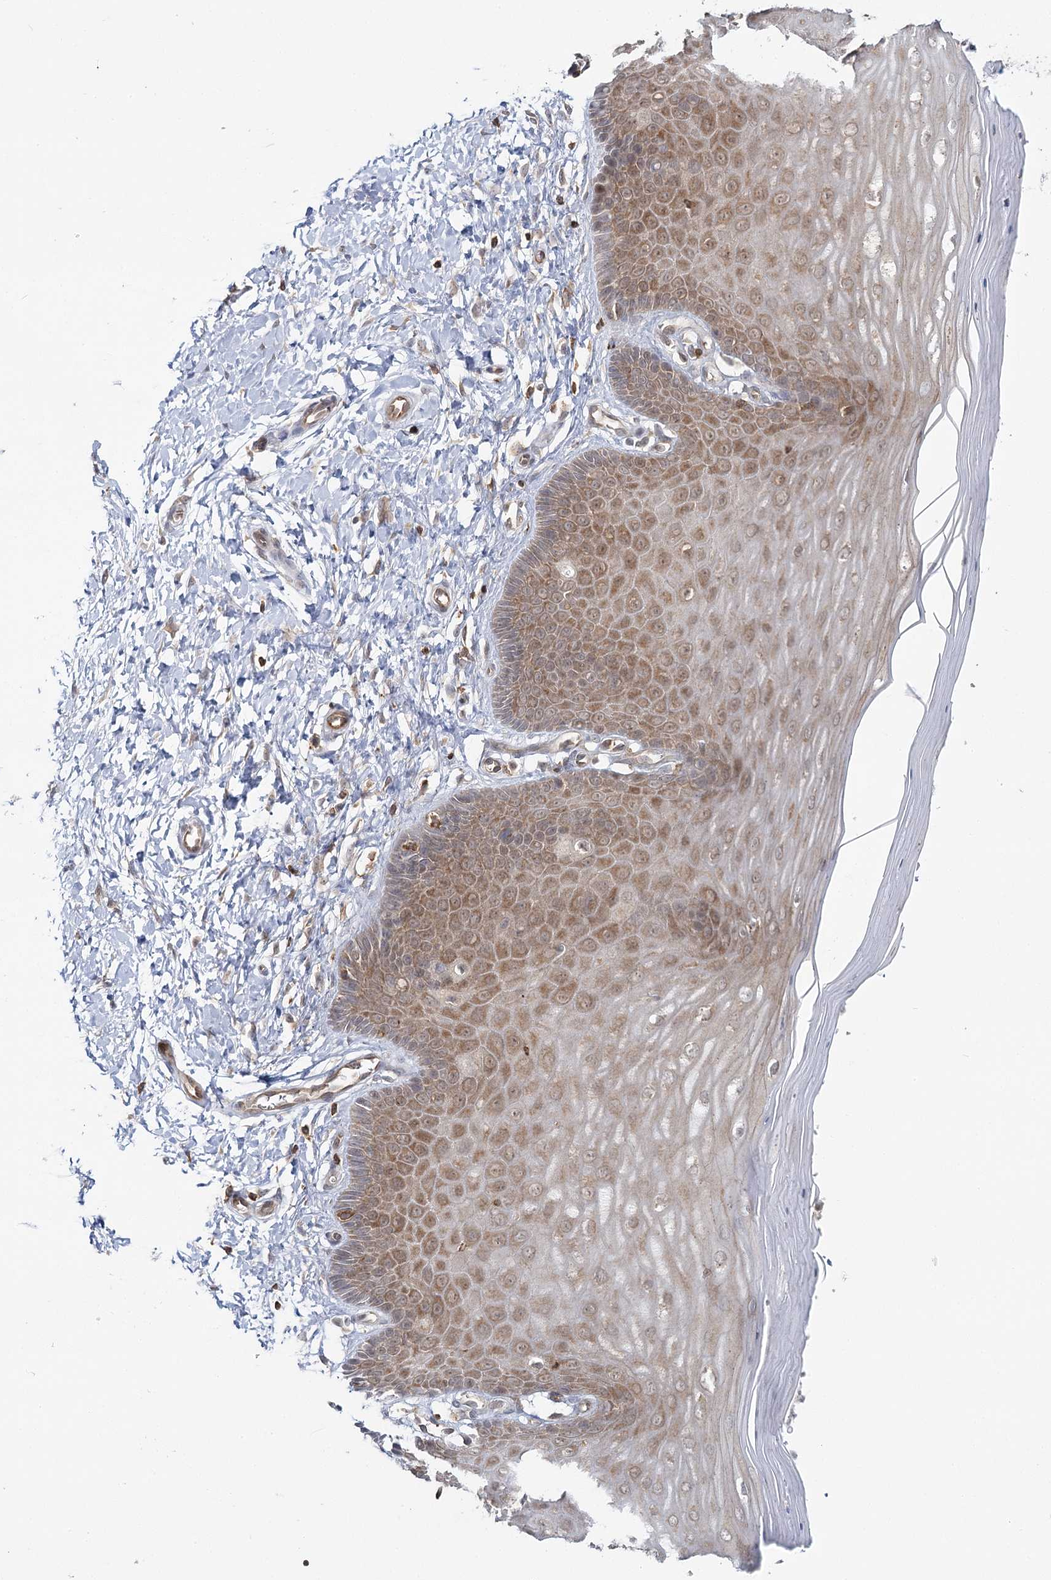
{"staining": {"intensity": "moderate", "quantity": ">75%", "location": "cytoplasmic/membranous,nuclear"}, "tissue": "cervix", "cell_type": "Glandular cells", "image_type": "normal", "snomed": [{"axis": "morphology", "description": "Normal tissue, NOS"}, {"axis": "topography", "description": "Cervix"}], "caption": "An IHC image of normal tissue is shown. Protein staining in brown highlights moderate cytoplasmic/membranous,nuclear positivity in cervix within glandular cells. (IHC, brightfield microscopy, high magnification).", "gene": "FAM120B", "patient": {"sex": "female", "age": 55}}